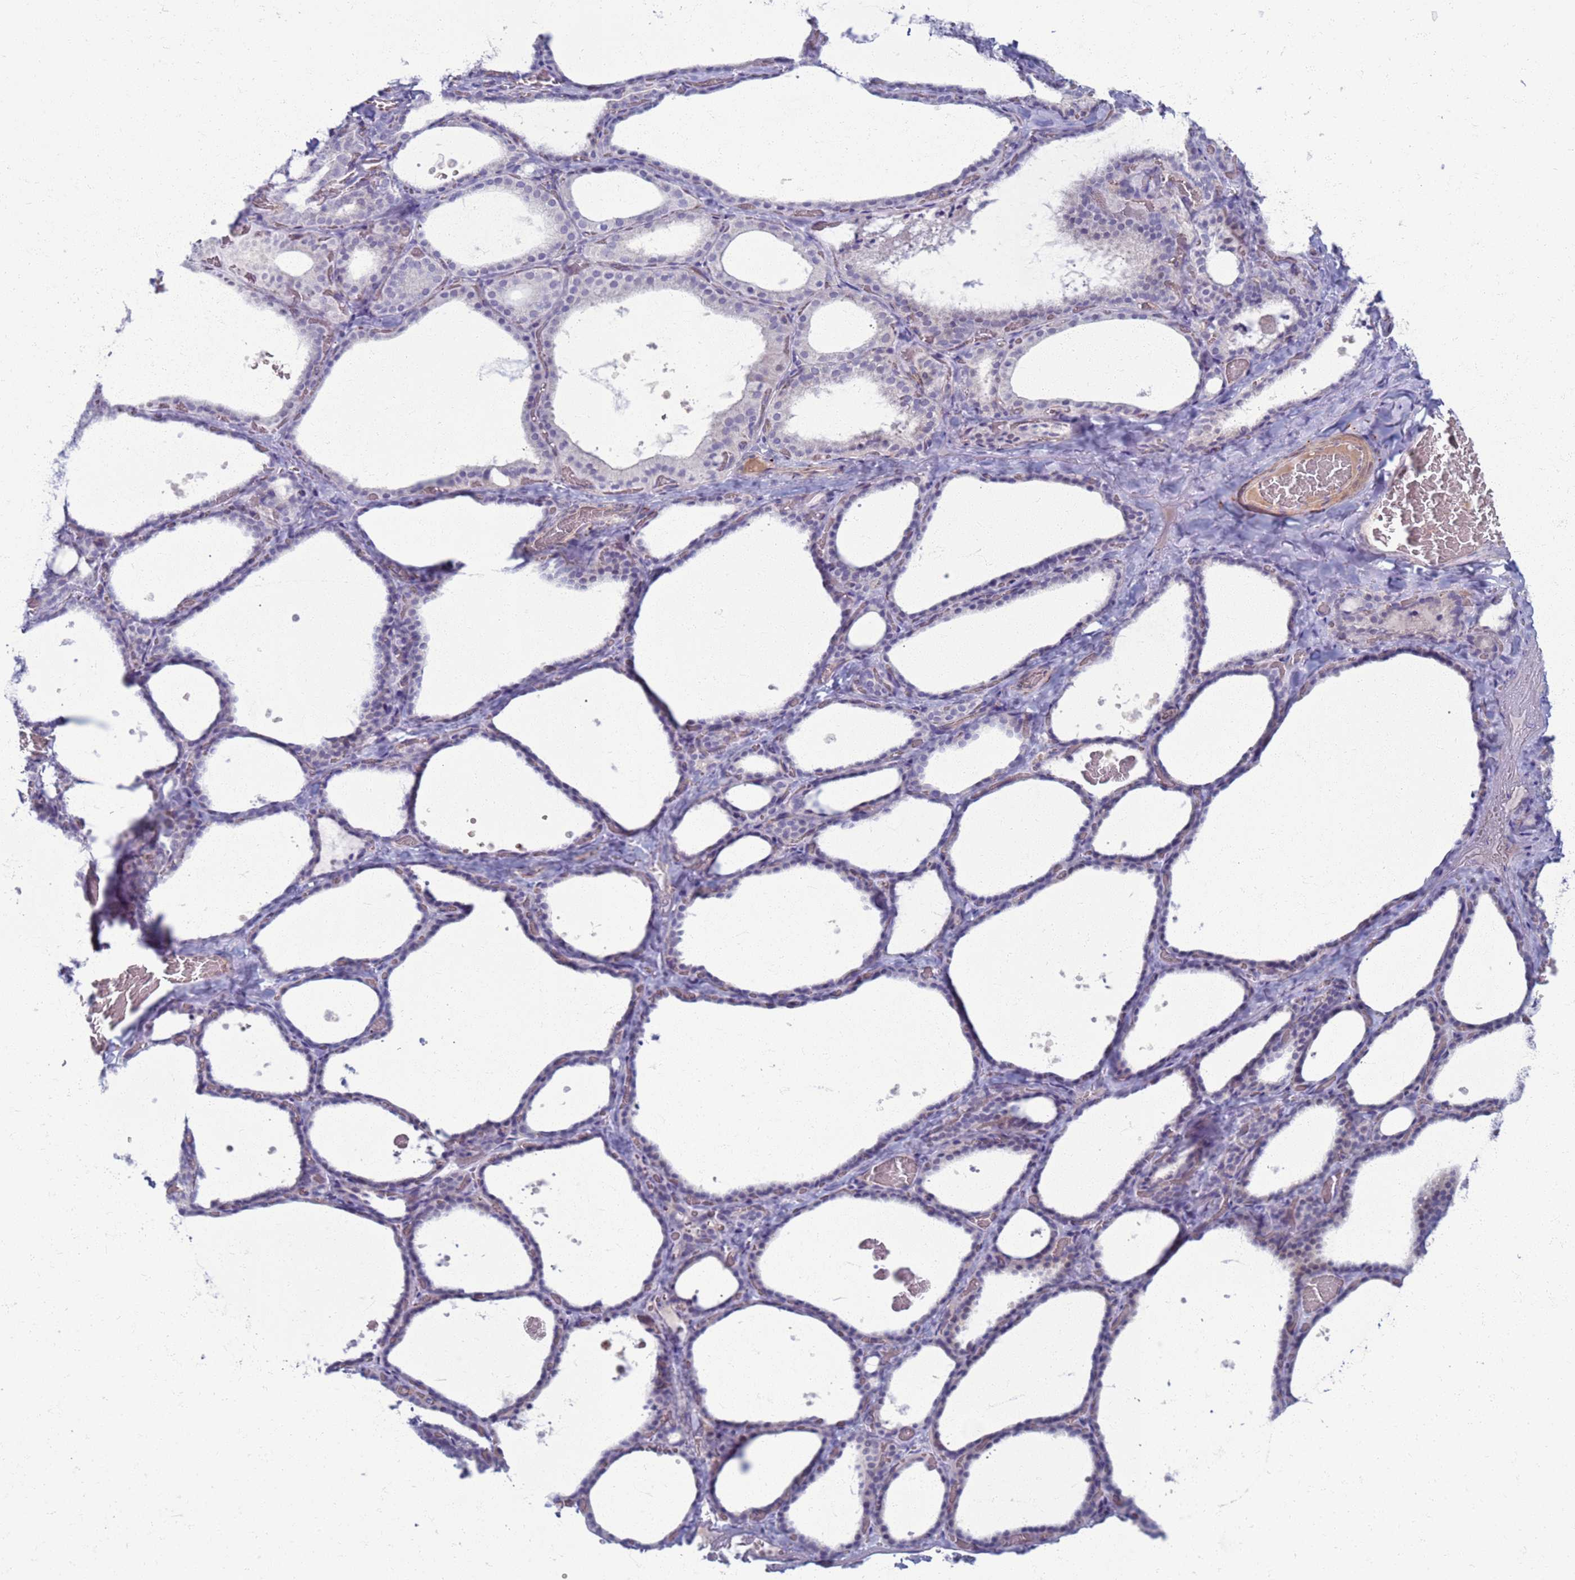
{"staining": {"intensity": "negative", "quantity": "none", "location": "none"}, "tissue": "thyroid gland", "cell_type": "Glandular cells", "image_type": "normal", "snomed": [{"axis": "morphology", "description": "Normal tissue, NOS"}, {"axis": "topography", "description": "Thyroid gland"}], "caption": "There is no significant positivity in glandular cells of thyroid gland. The staining is performed using DAB brown chromogen with nuclei counter-stained in using hematoxylin.", "gene": "CLCA2", "patient": {"sex": "female", "age": 39}}